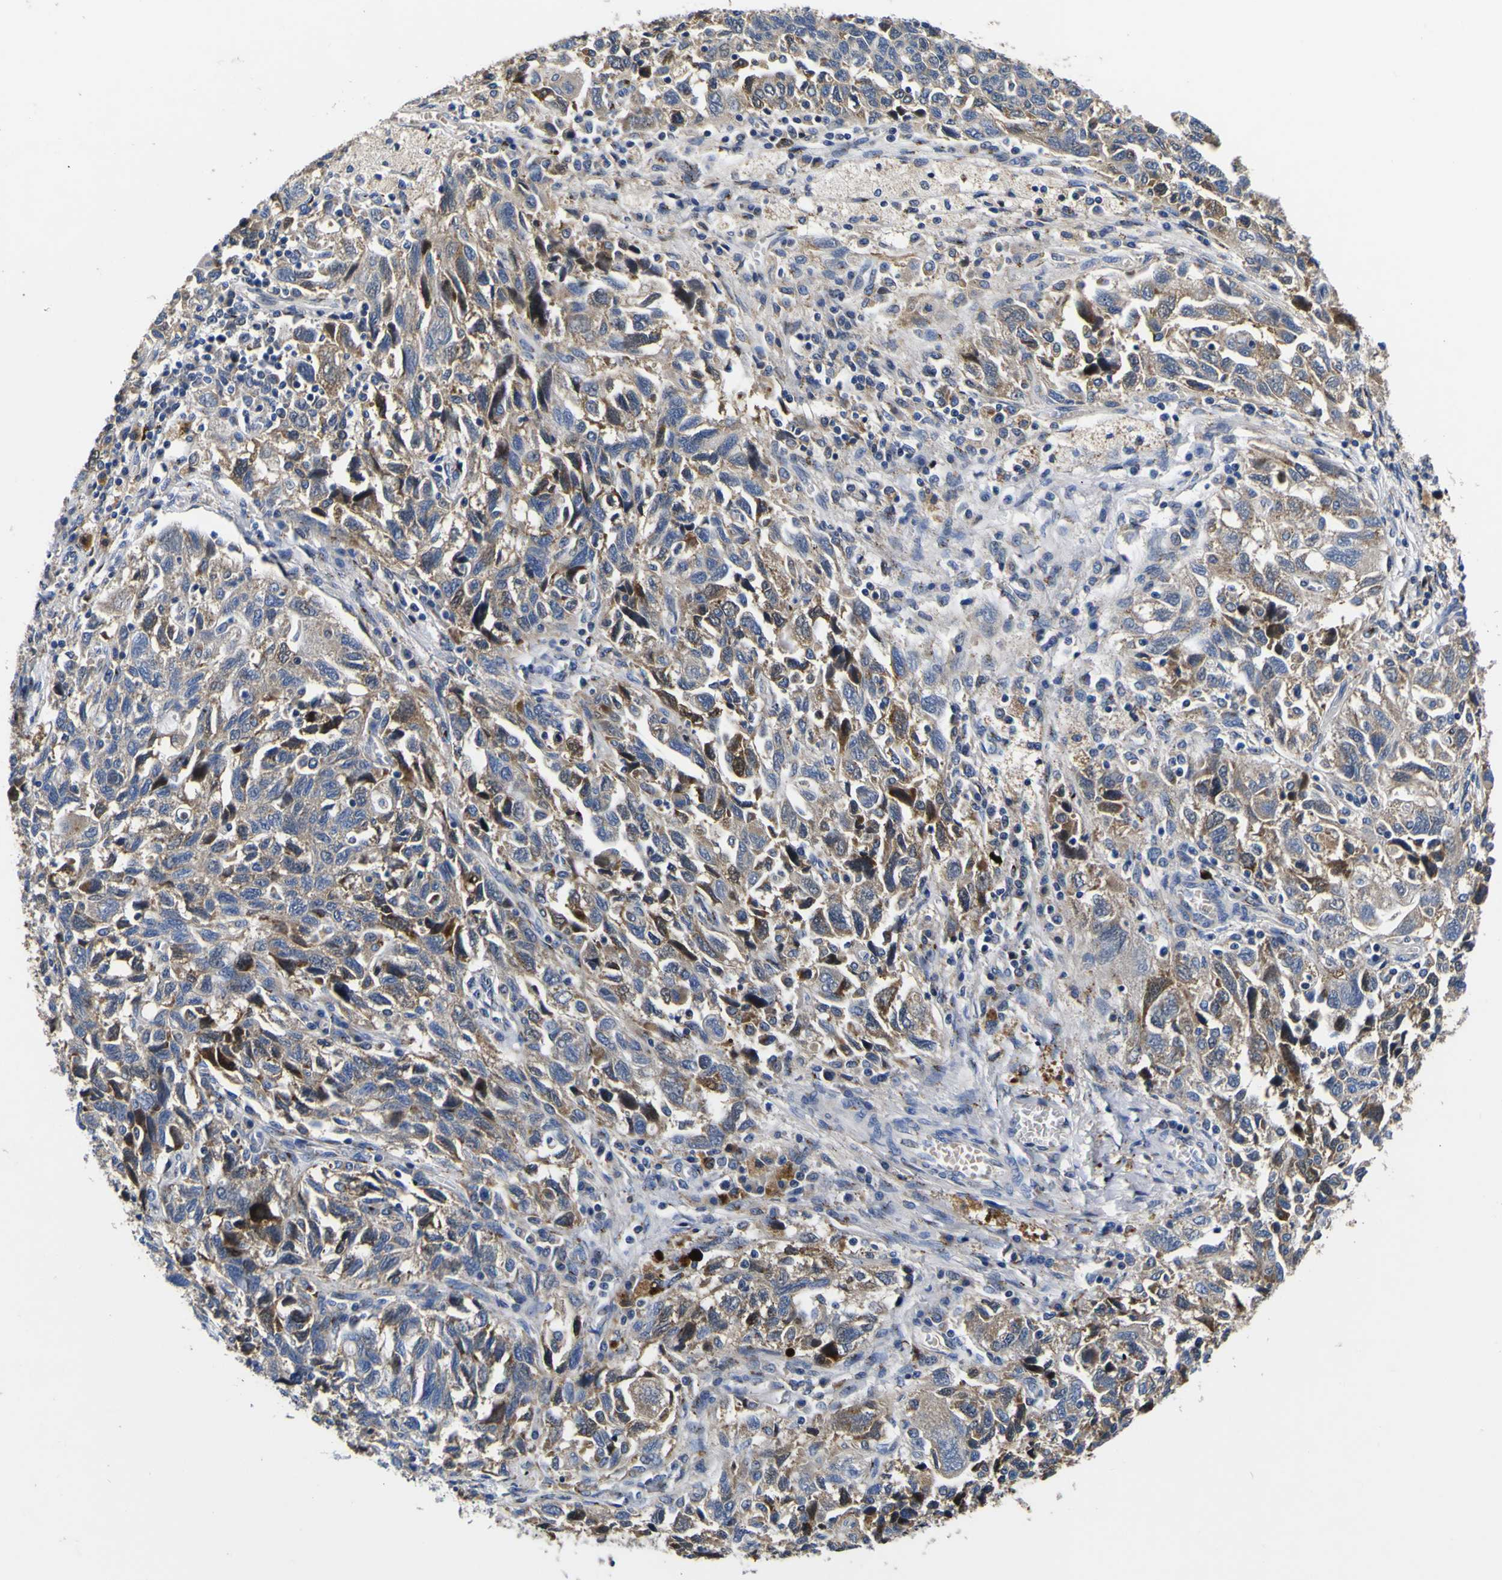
{"staining": {"intensity": "moderate", "quantity": ">75%", "location": "cytoplasmic/membranous,nuclear"}, "tissue": "ovarian cancer", "cell_type": "Tumor cells", "image_type": "cancer", "snomed": [{"axis": "morphology", "description": "Carcinoma, NOS"}, {"axis": "morphology", "description": "Cystadenocarcinoma, serous, NOS"}, {"axis": "topography", "description": "Ovary"}], "caption": "Immunohistochemical staining of ovarian cancer (serous cystadenocarcinoma) shows medium levels of moderate cytoplasmic/membranous and nuclear positivity in approximately >75% of tumor cells. The staining was performed using DAB (3,3'-diaminobenzidine) to visualize the protein expression in brown, while the nuclei were stained in blue with hematoxylin (Magnification: 20x).", "gene": "COA1", "patient": {"sex": "female", "age": 69}}